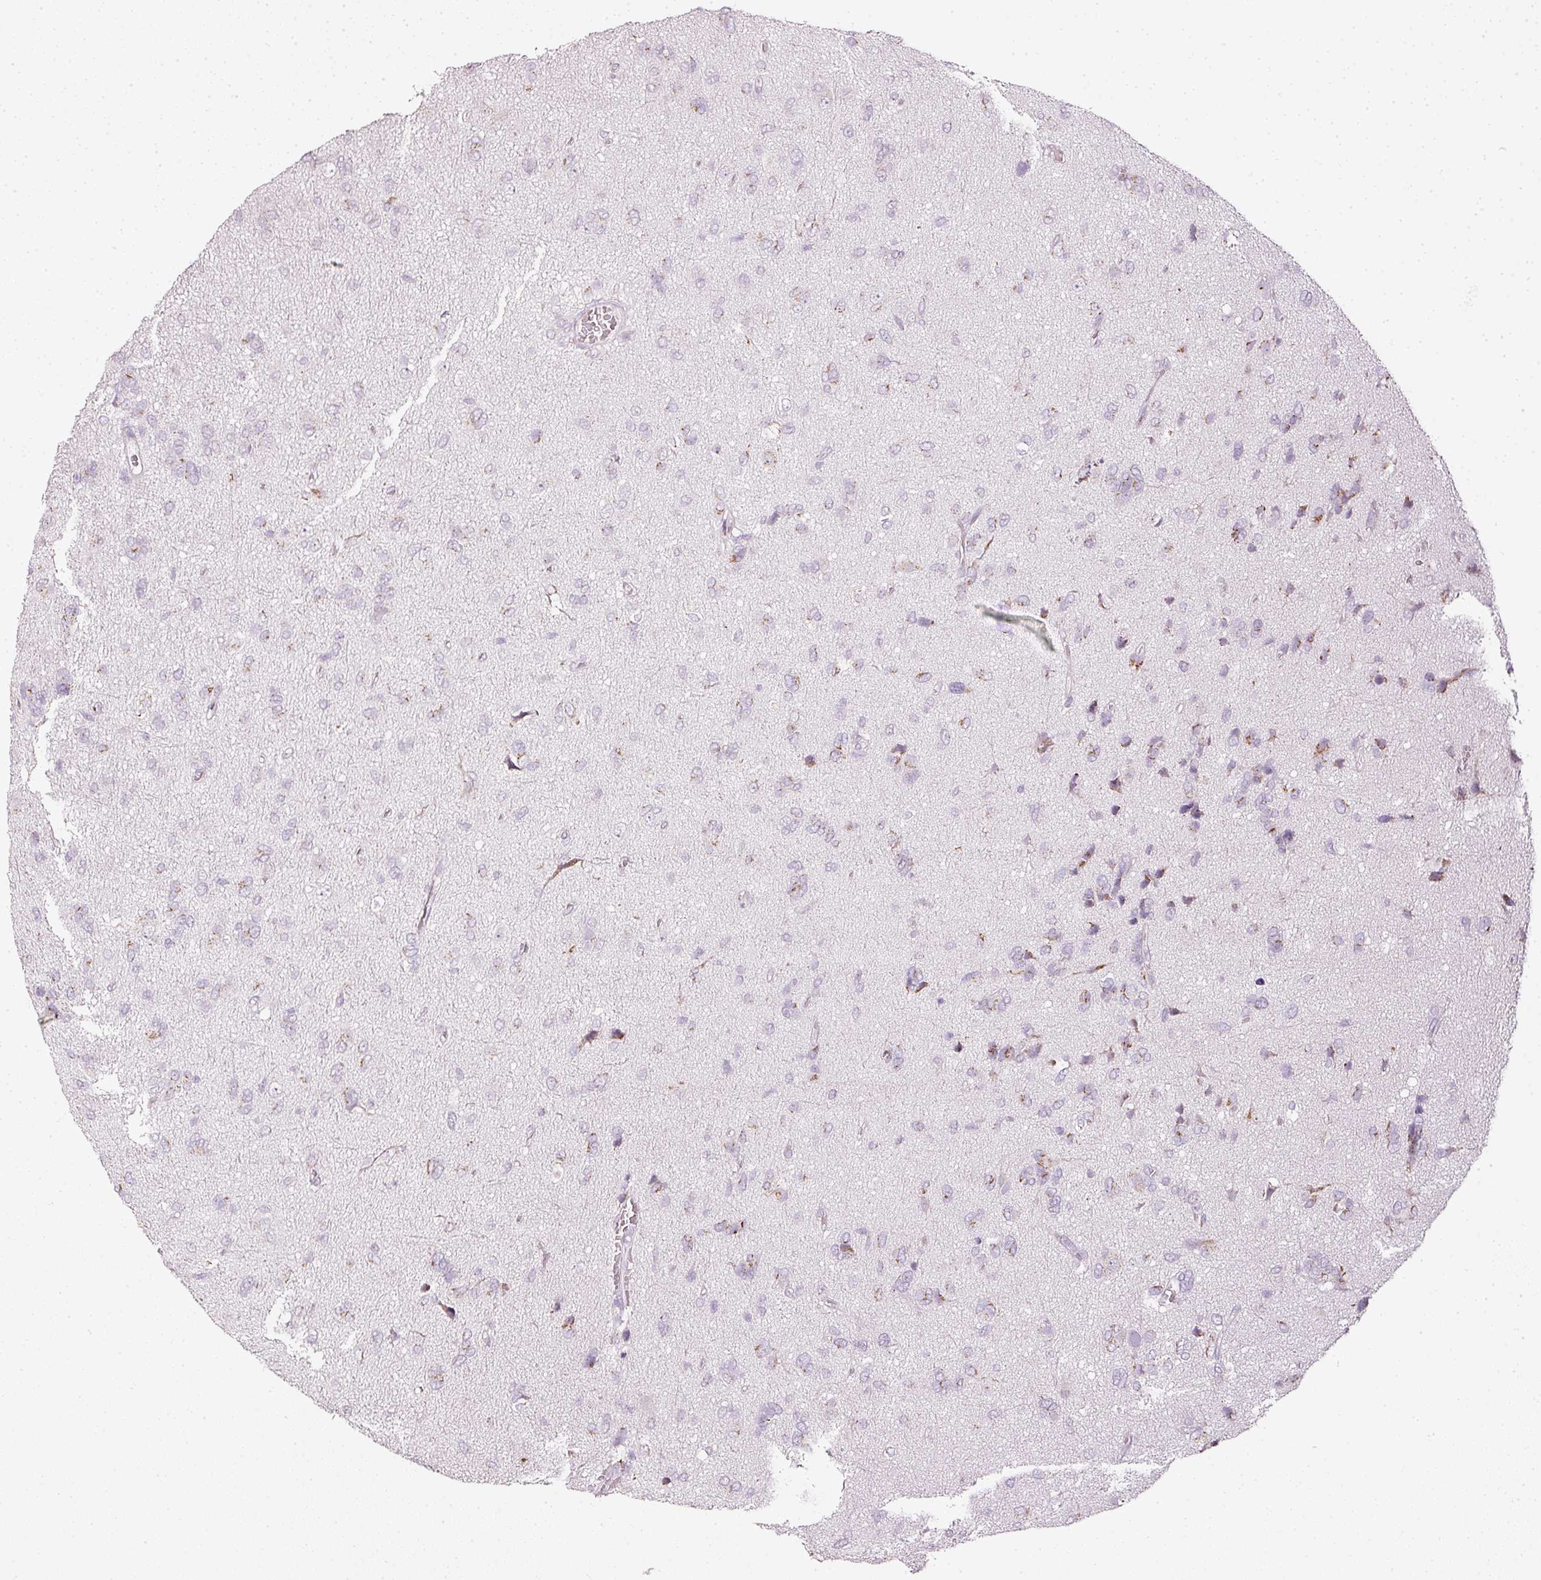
{"staining": {"intensity": "moderate", "quantity": "<25%", "location": "cytoplasmic/membranous"}, "tissue": "glioma", "cell_type": "Tumor cells", "image_type": "cancer", "snomed": [{"axis": "morphology", "description": "Glioma, malignant, High grade"}, {"axis": "topography", "description": "Brain"}], "caption": "A high-resolution photomicrograph shows immunohistochemistry (IHC) staining of glioma, which exhibits moderate cytoplasmic/membranous staining in approximately <25% of tumor cells. (Stains: DAB in brown, nuclei in blue, Microscopy: brightfield microscopy at high magnification).", "gene": "SDF4", "patient": {"sex": "female", "age": 59}}